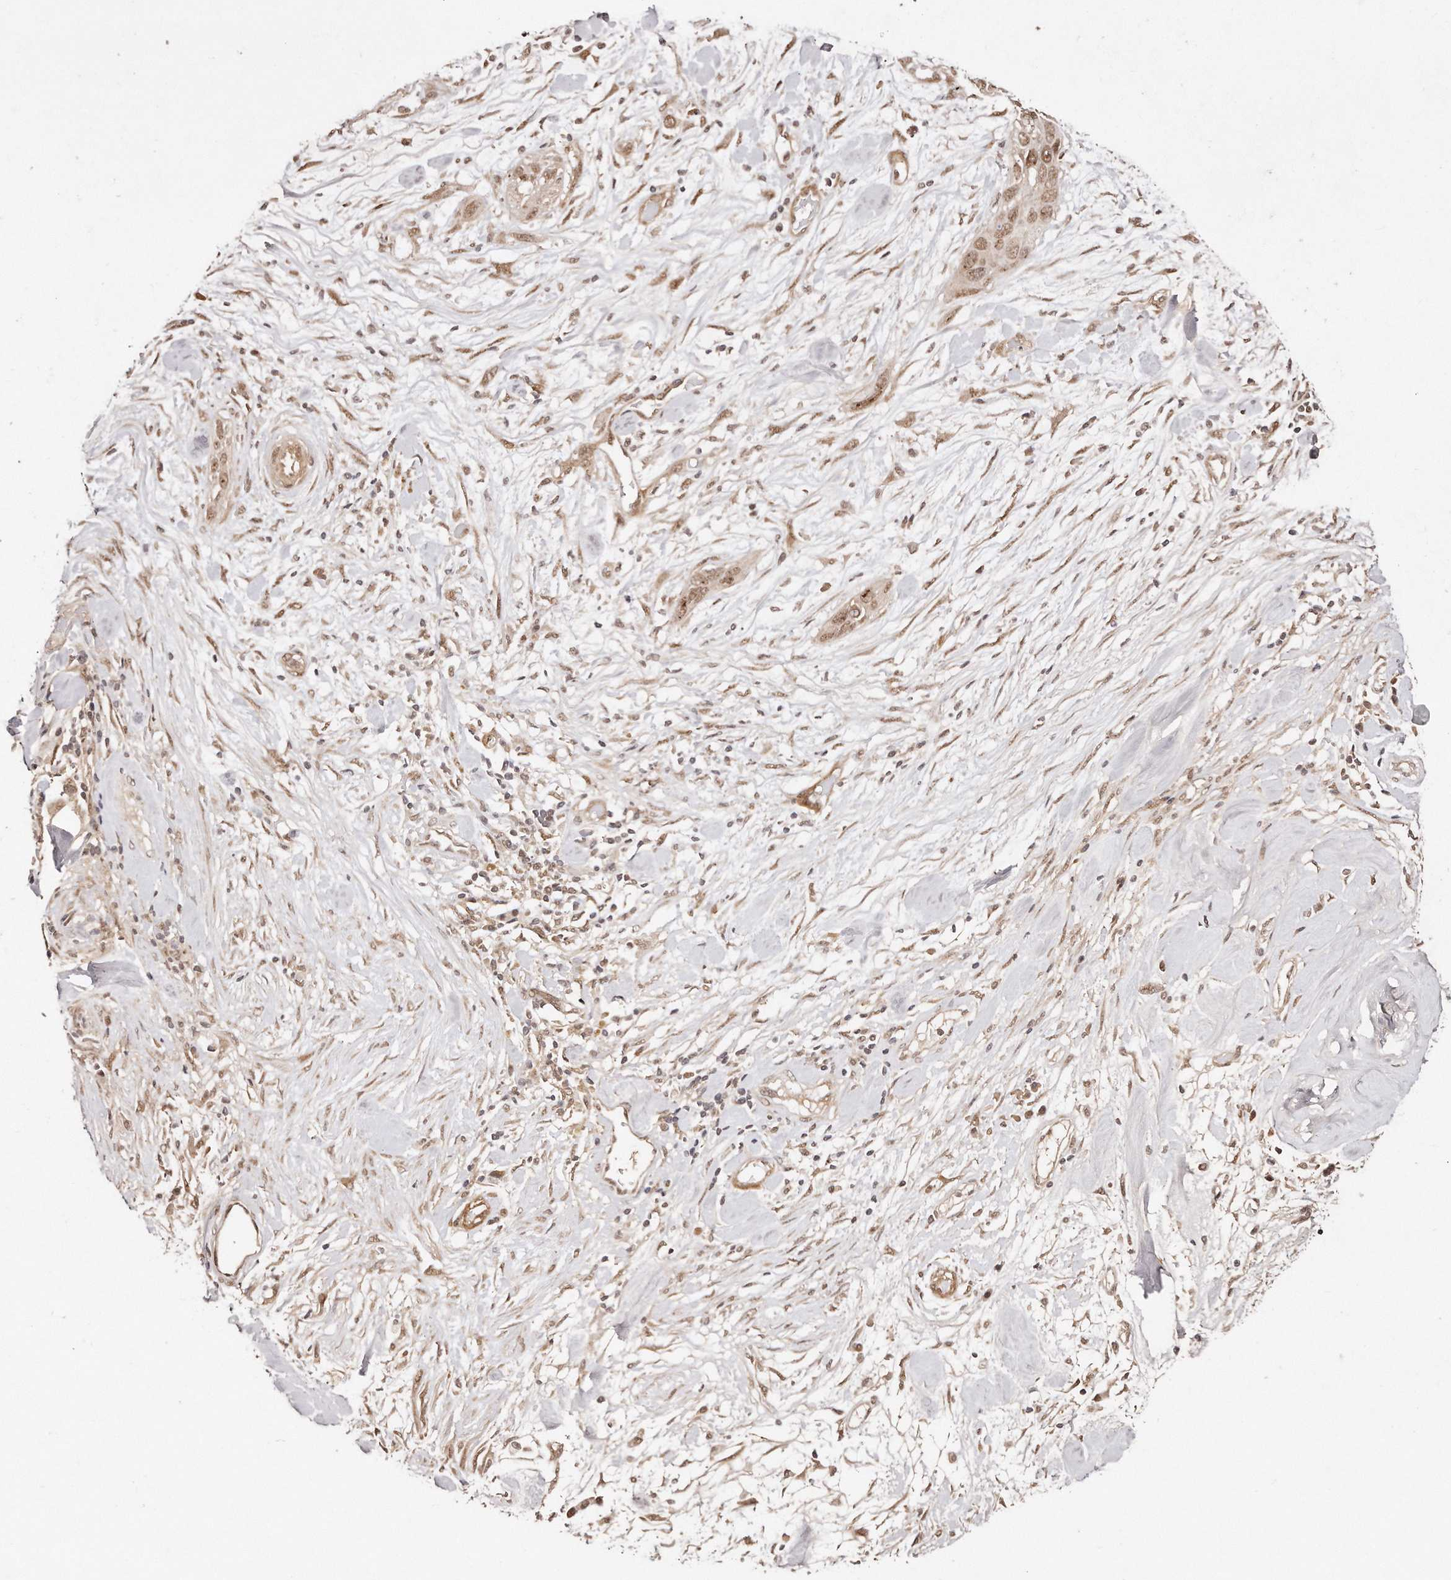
{"staining": {"intensity": "moderate", "quantity": ">75%", "location": "nuclear"}, "tissue": "pancreatic cancer", "cell_type": "Tumor cells", "image_type": "cancer", "snomed": [{"axis": "morphology", "description": "Adenocarcinoma, NOS"}, {"axis": "topography", "description": "Pancreas"}], "caption": "Immunohistochemistry (IHC) photomicrograph of pancreatic adenocarcinoma stained for a protein (brown), which exhibits medium levels of moderate nuclear expression in approximately >75% of tumor cells.", "gene": "SOX4", "patient": {"sex": "female", "age": 60}}